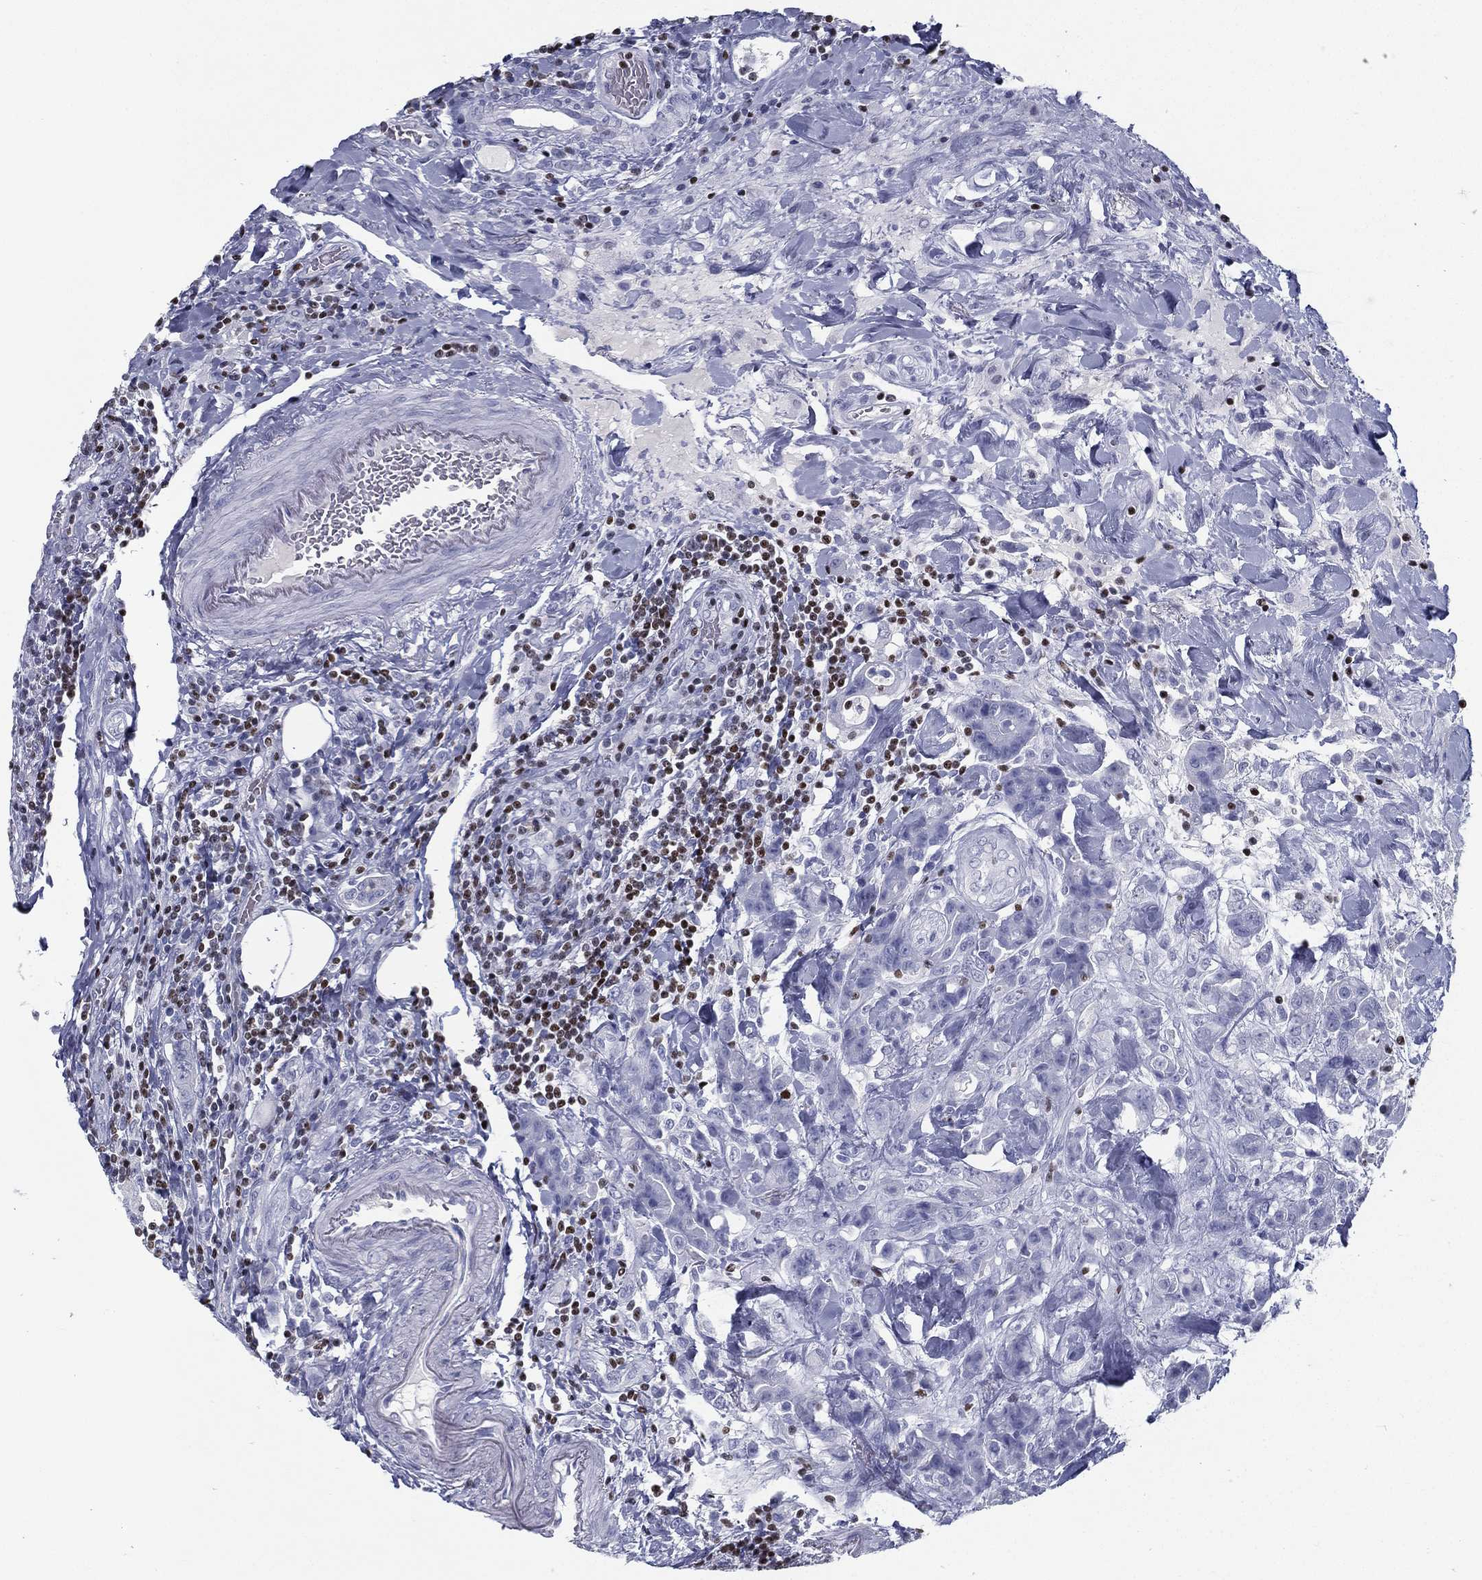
{"staining": {"intensity": "negative", "quantity": "none", "location": "none"}, "tissue": "colorectal cancer", "cell_type": "Tumor cells", "image_type": "cancer", "snomed": [{"axis": "morphology", "description": "Adenocarcinoma, NOS"}, {"axis": "topography", "description": "Colon"}], "caption": "IHC photomicrograph of colorectal adenocarcinoma stained for a protein (brown), which demonstrates no positivity in tumor cells.", "gene": "PYHIN1", "patient": {"sex": "female", "age": 69}}